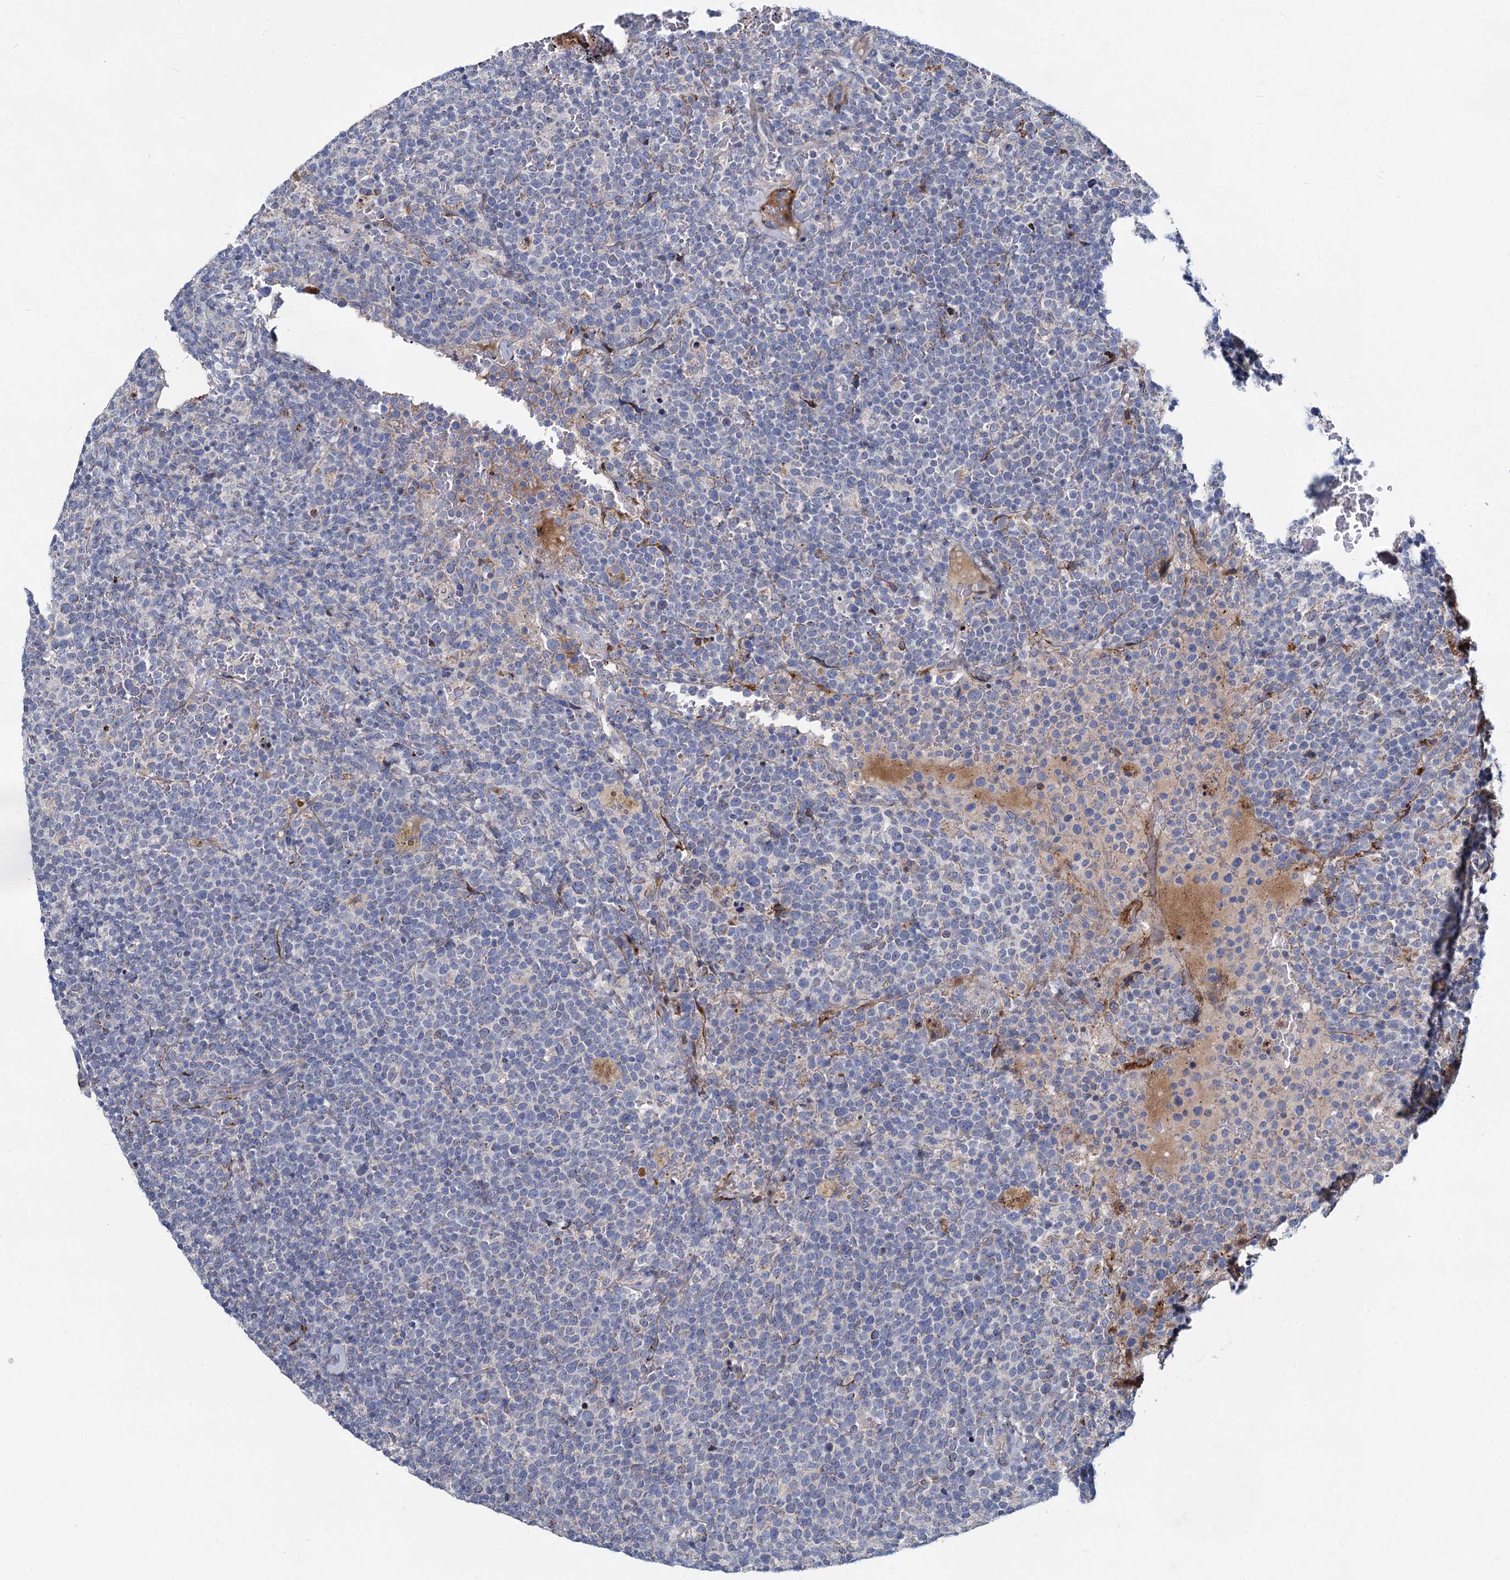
{"staining": {"intensity": "negative", "quantity": "none", "location": "none"}, "tissue": "lymphoma", "cell_type": "Tumor cells", "image_type": "cancer", "snomed": [{"axis": "morphology", "description": "Malignant lymphoma, non-Hodgkin's type, High grade"}, {"axis": "topography", "description": "Lymph node"}], "caption": "A photomicrograph of lymphoma stained for a protein demonstrates no brown staining in tumor cells. Nuclei are stained in blue.", "gene": "DCUN1D2", "patient": {"sex": "male", "age": 61}}